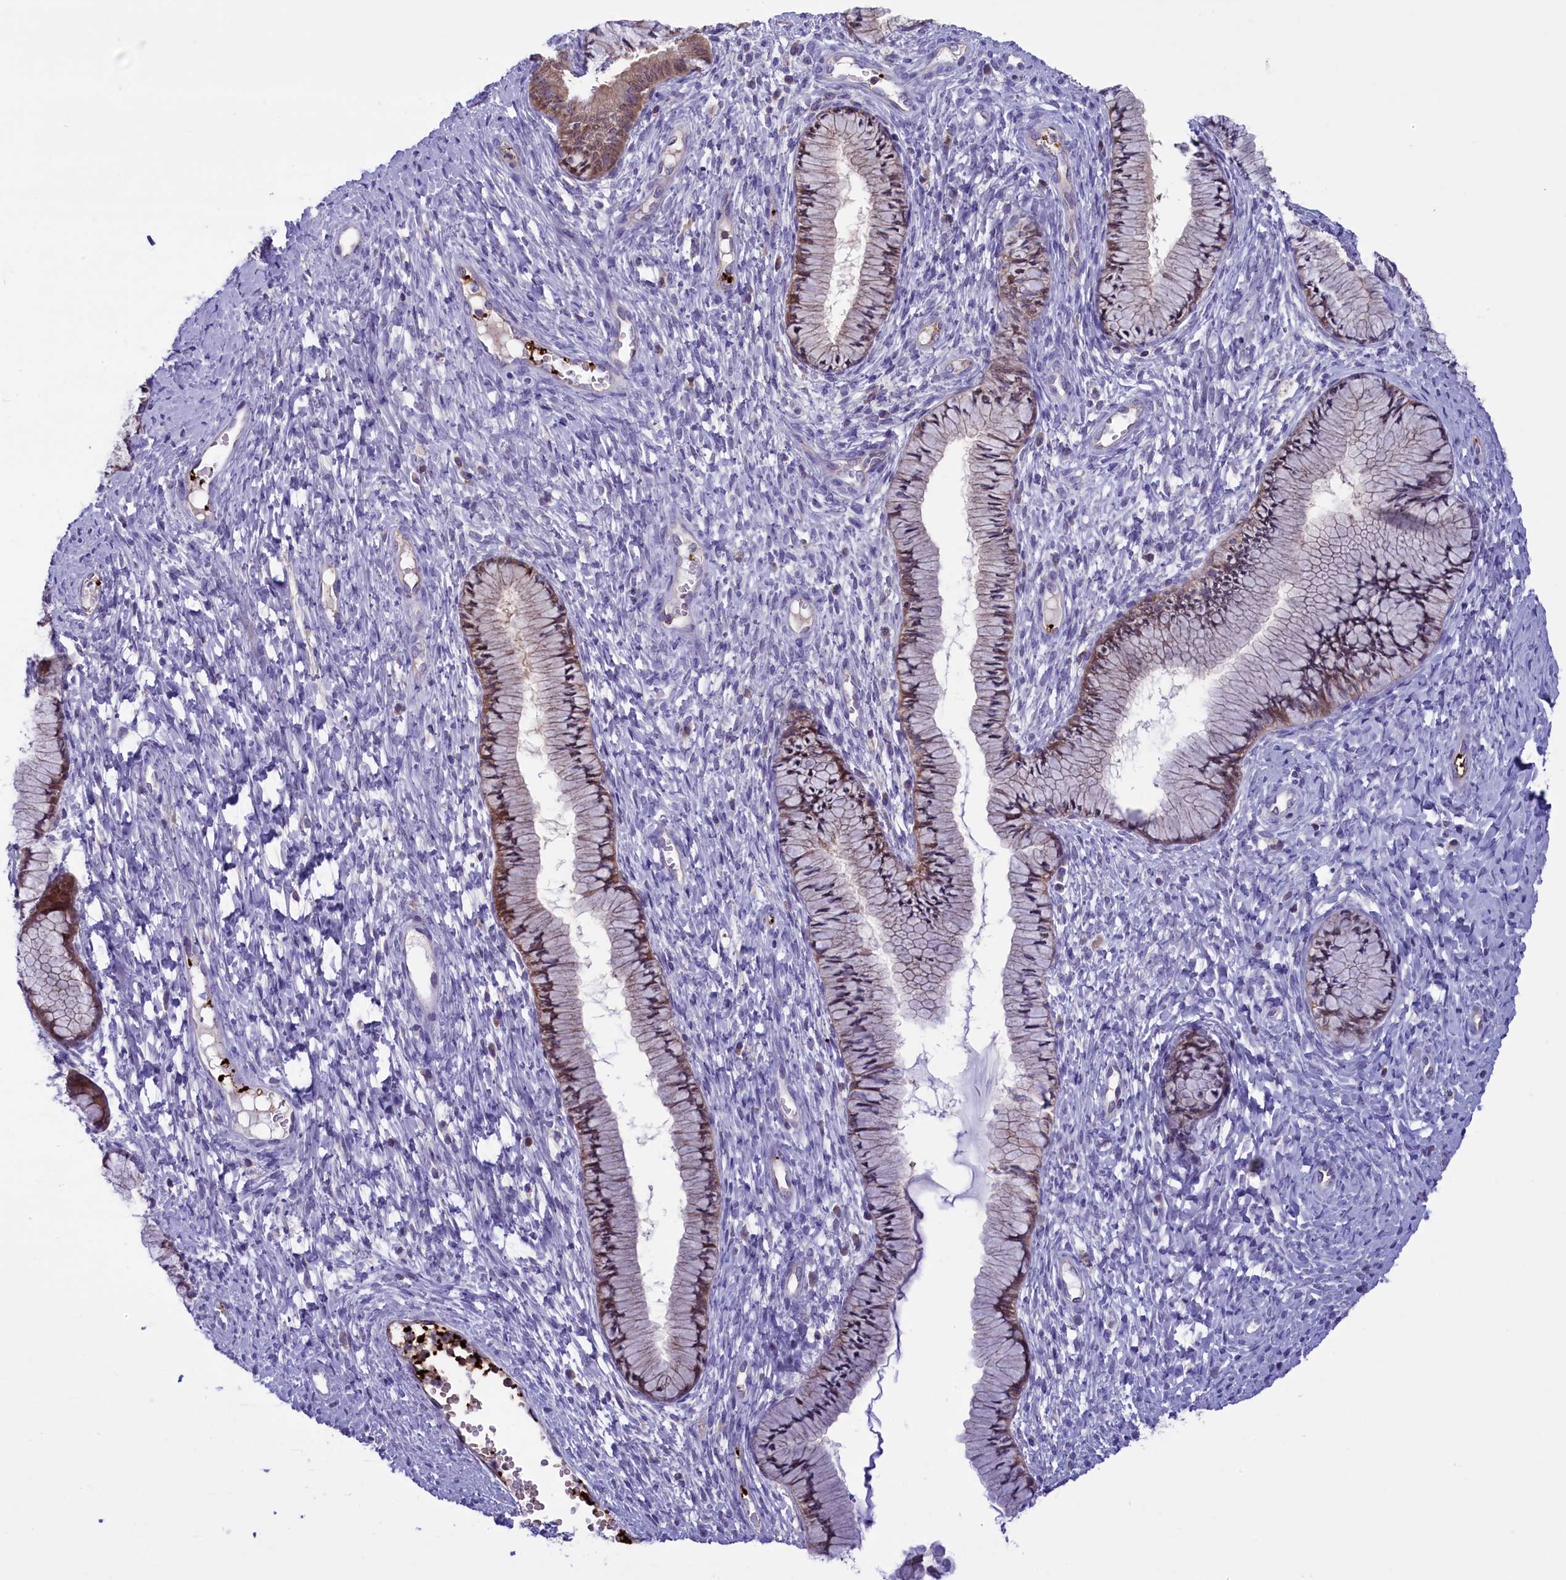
{"staining": {"intensity": "weak", "quantity": ">75%", "location": "cytoplasmic/membranous"}, "tissue": "cervix", "cell_type": "Glandular cells", "image_type": "normal", "snomed": [{"axis": "morphology", "description": "Normal tissue, NOS"}, {"axis": "topography", "description": "Cervix"}], "caption": "Approximately >75% of glandular cells in unremarkable cervix demonstrate weak cytoplasmic/membranous protein staining as visualized by brown immunohistochemical staining.", "gene": "HEATR3", "patient": {"sex": "female", "age": 42}}